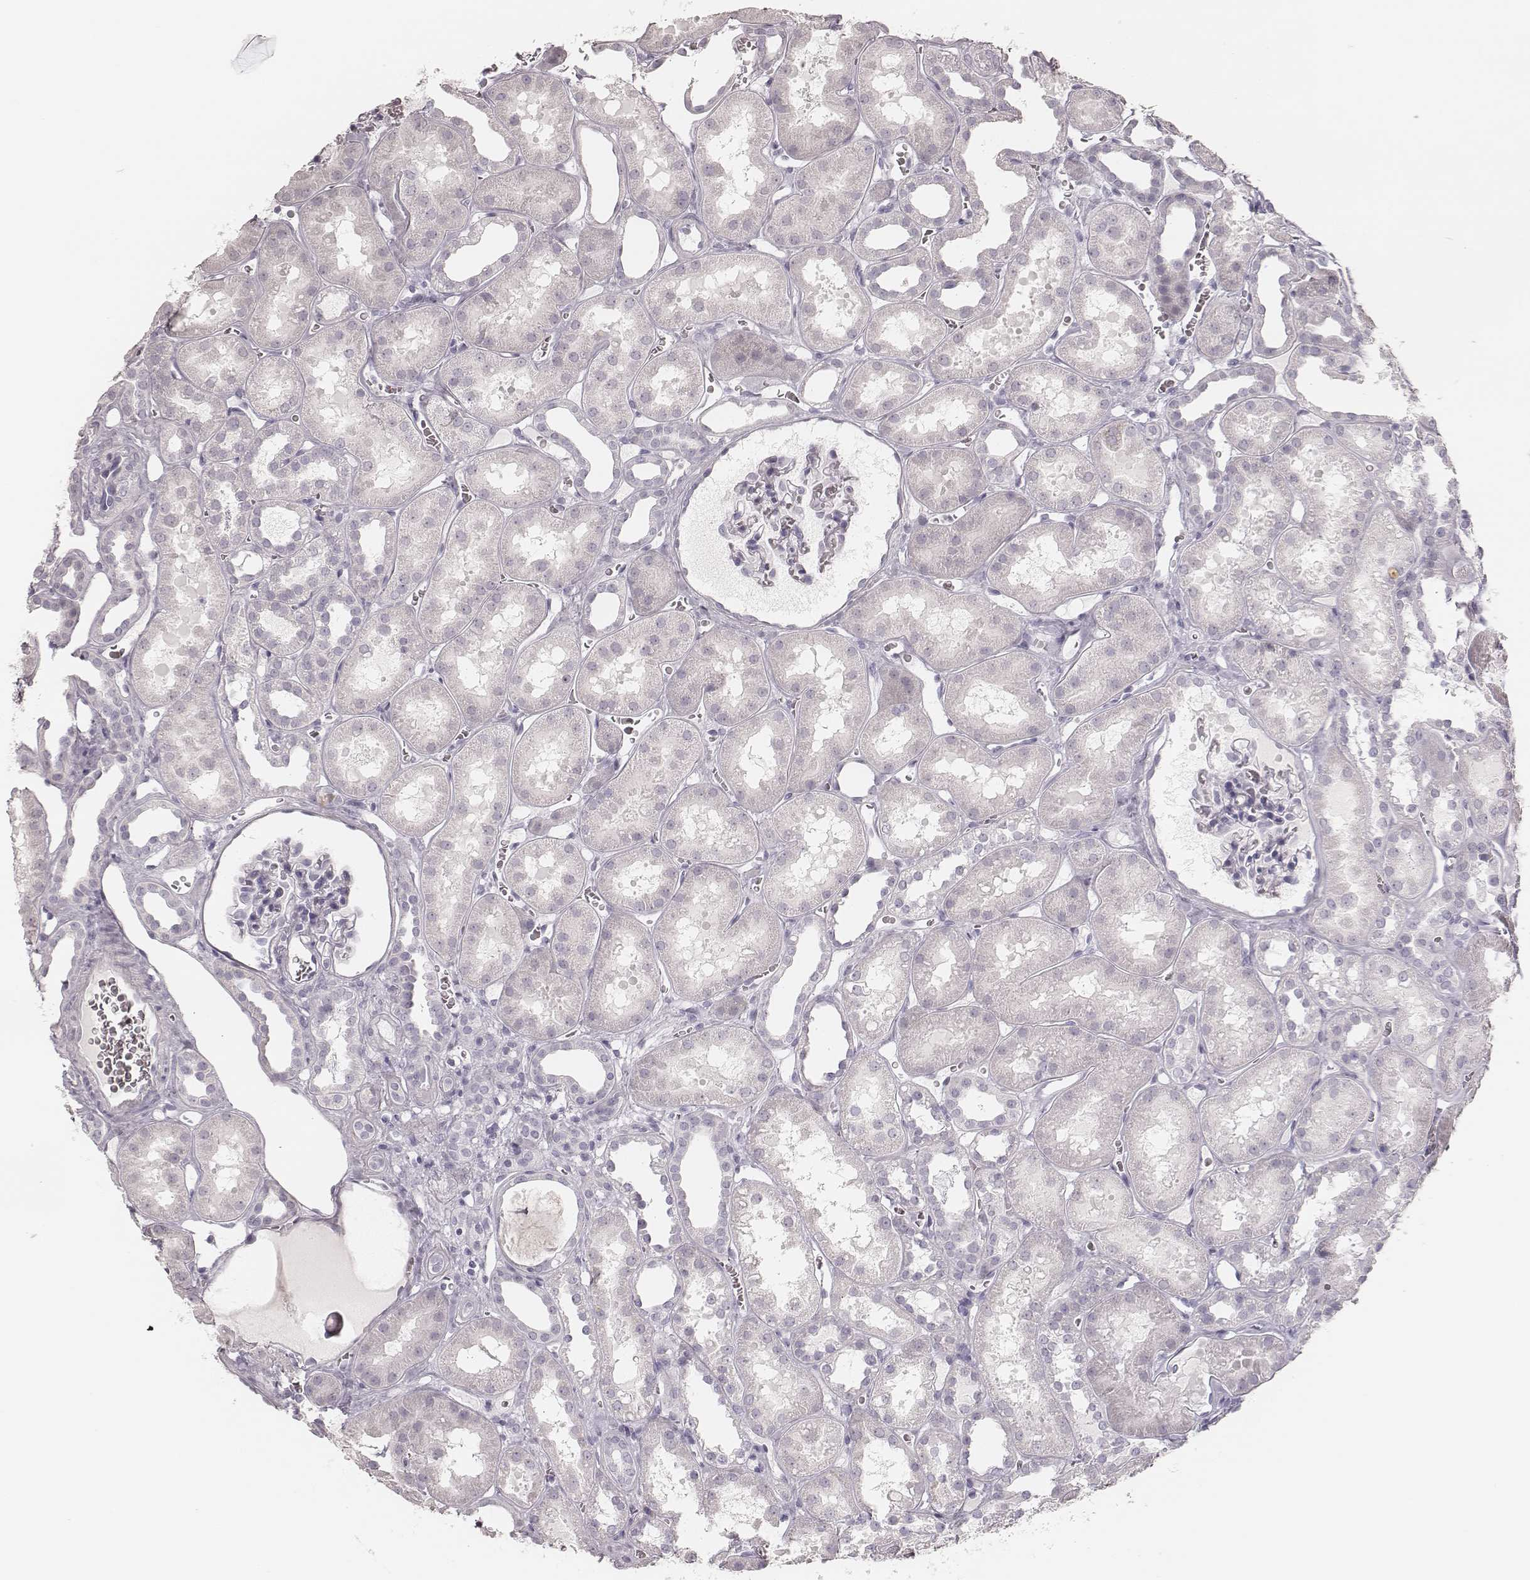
{"staining": {"intensity": "negative", "quantity": "none", "location": "none"}, "tissue": "kidney", "cell_type": "Cells in glomeruli", "image_type": "normal", "snomed": [{"axis": "morphology", "description": "Normal tissue, NOS"}, {"axis": "topography", "description": "Kidney"}], "caption": "A high-resolution histopathology image shows immunohistochemistry staining of benign kidney, which demonstrates no significant expression in cells in glomeruli. (DAB IHC, high magnification).", "gene": "KRT82", "patient": {"sex": "female", "age": 41}}